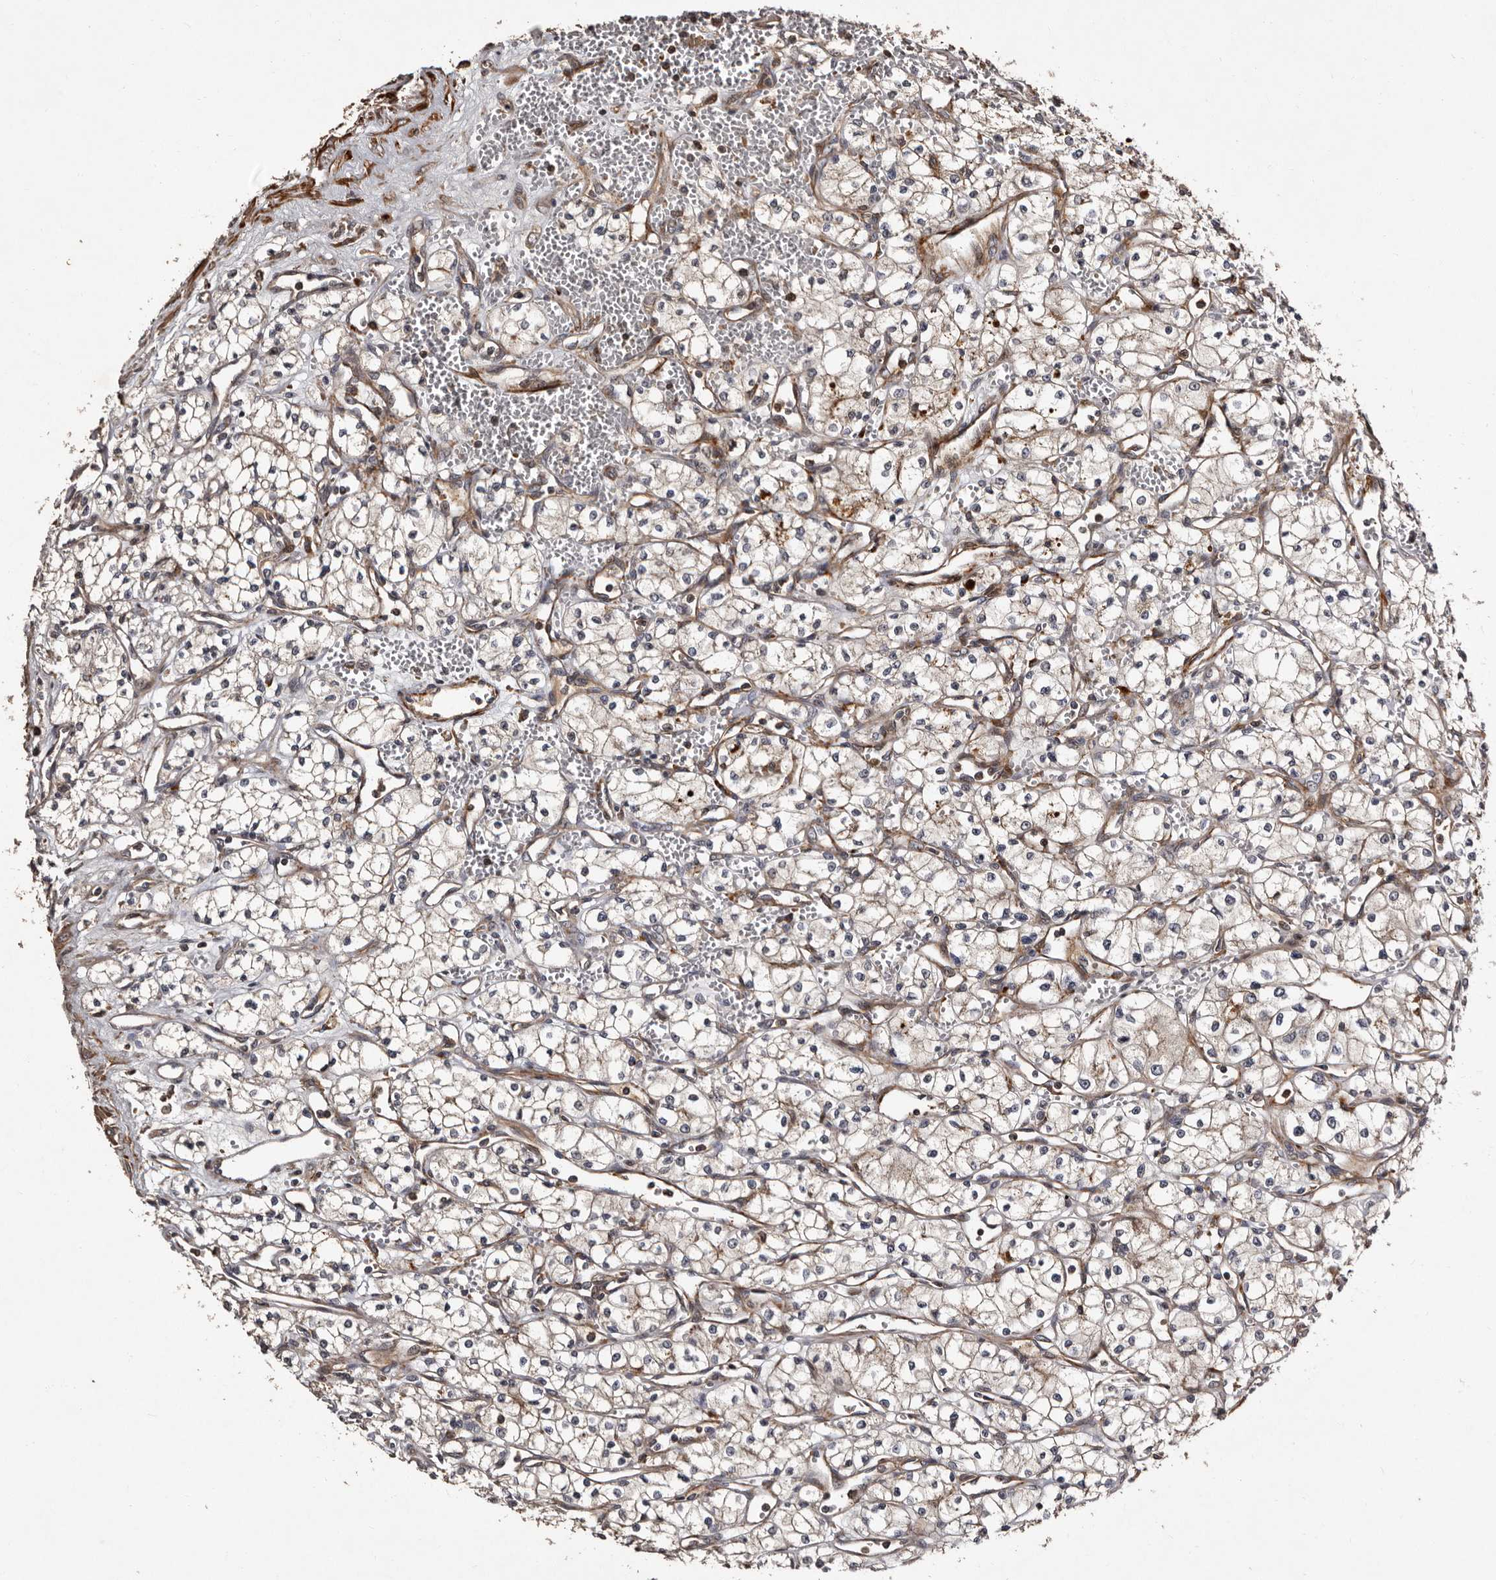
{"staining": {"intensity": "weak", "quantity": "<25%", "location": "cytoplasmic/membranous"}, "tissue": "renal cancer", "cell_type": "Tumor cells", "image_type": "cancer", "snomed": [{"axis": "morphology", "description": "Adenocarcinoma, NOS"}, {"axis": "topography", "description": "Kidney"}], "caption": "Renal cancer (adenocarcinoma) was stained to show a protein in brown. There is no significant expression in tumor cells.", "gene": "PRKD3", "patient": {"sex": "male", "age": 59}}